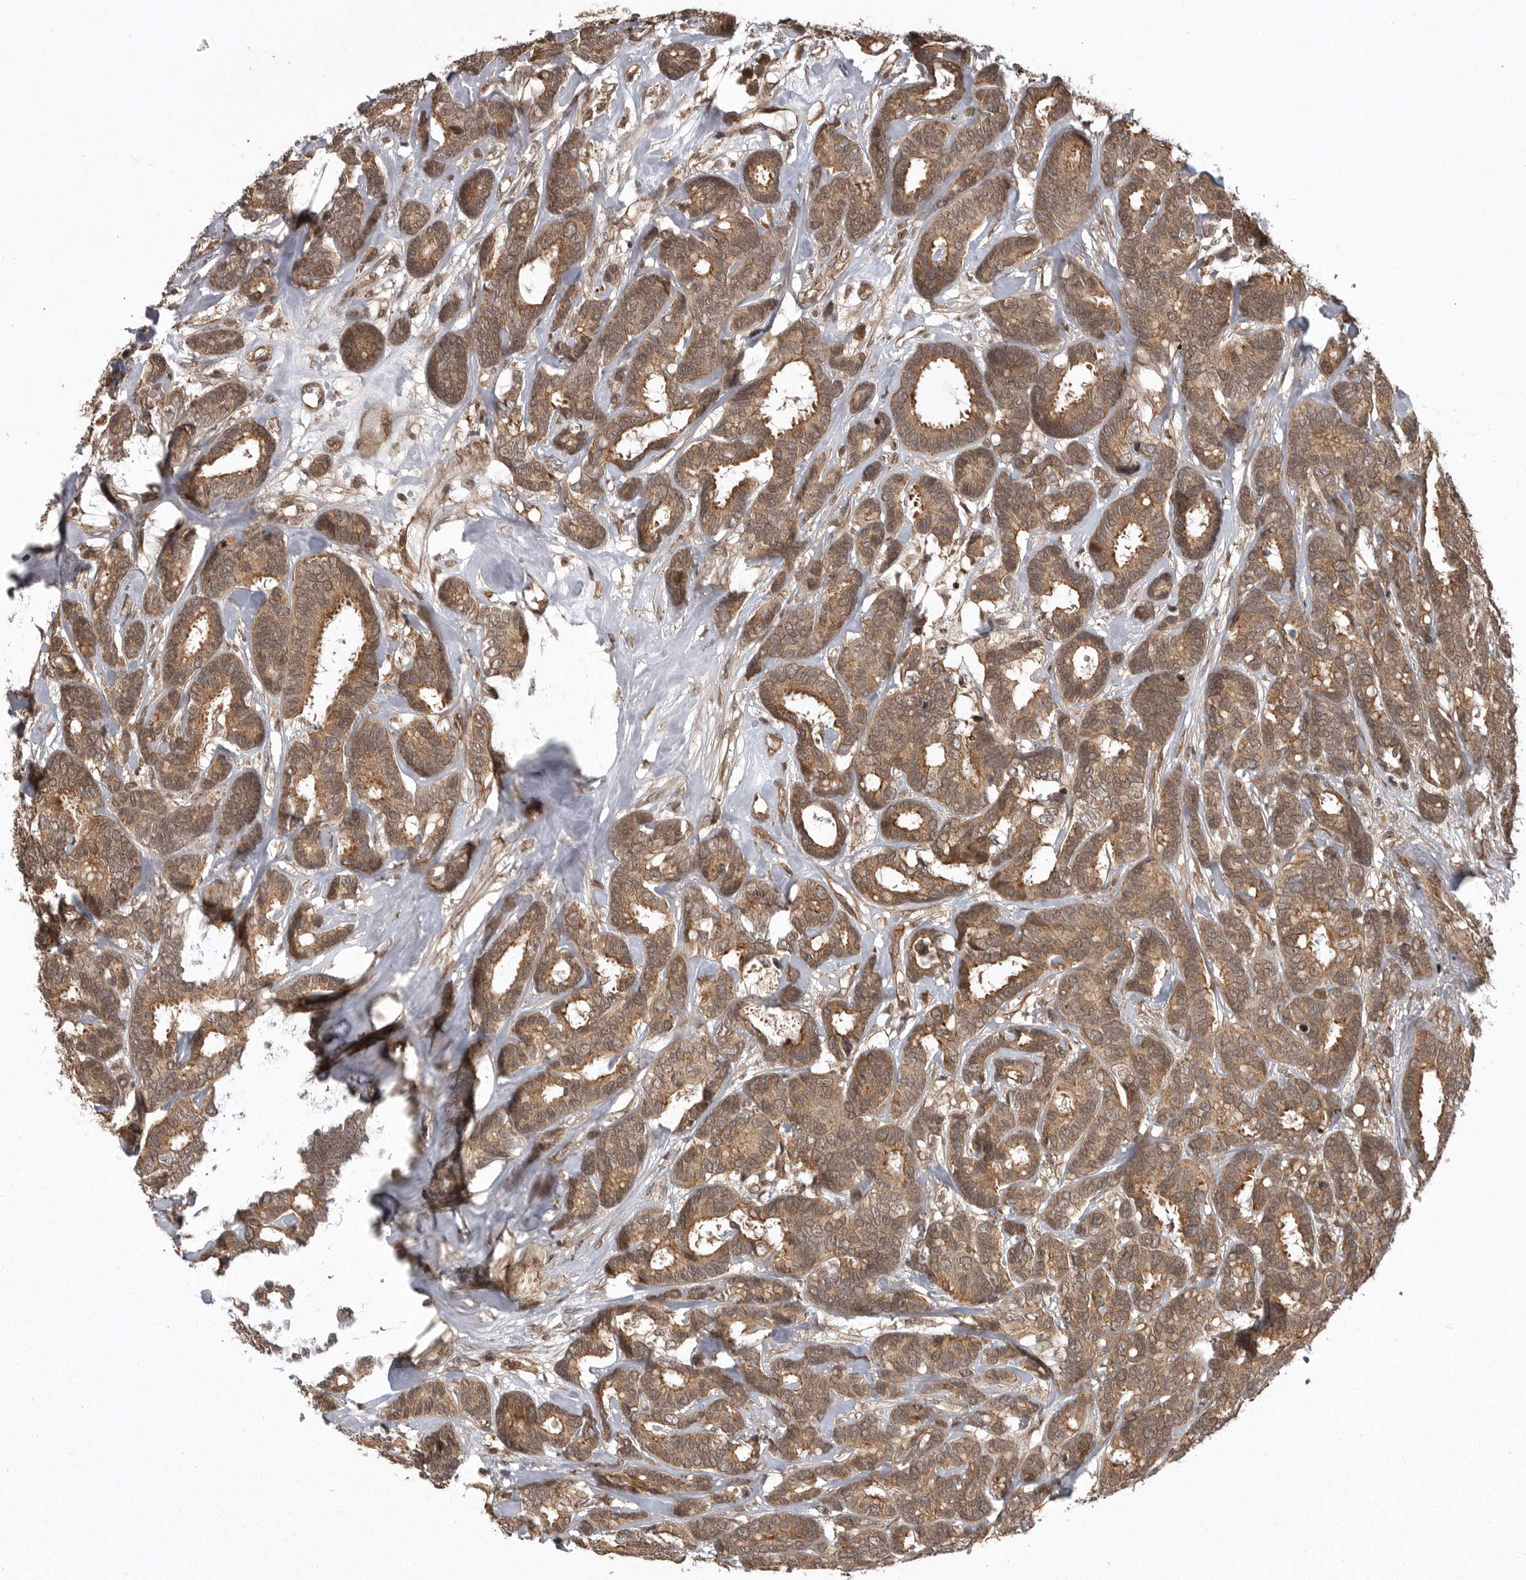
{"staining": {"intensity": "moderate", "quantity": ">75%", "location": "cytoplasmic/membranous"}, "tissue": "breast cancer", "cell_type": "Tumor cells", "image_type": "cancer", "snomed": [{"axis": "morphology", "description": "Duct carcinoma"}, {"axis": "topography", "description": "Breast"}], "caption": "Protein staining demonstrates moderate cytoplasmic/membranous positivity in about >75% of tumor cells in breast cancer. (brown staining indicates protein expression, while blue staining denotes nuclei).", "gene": "DNAJC8", "patient": {"sex": "female", "age": 87}}